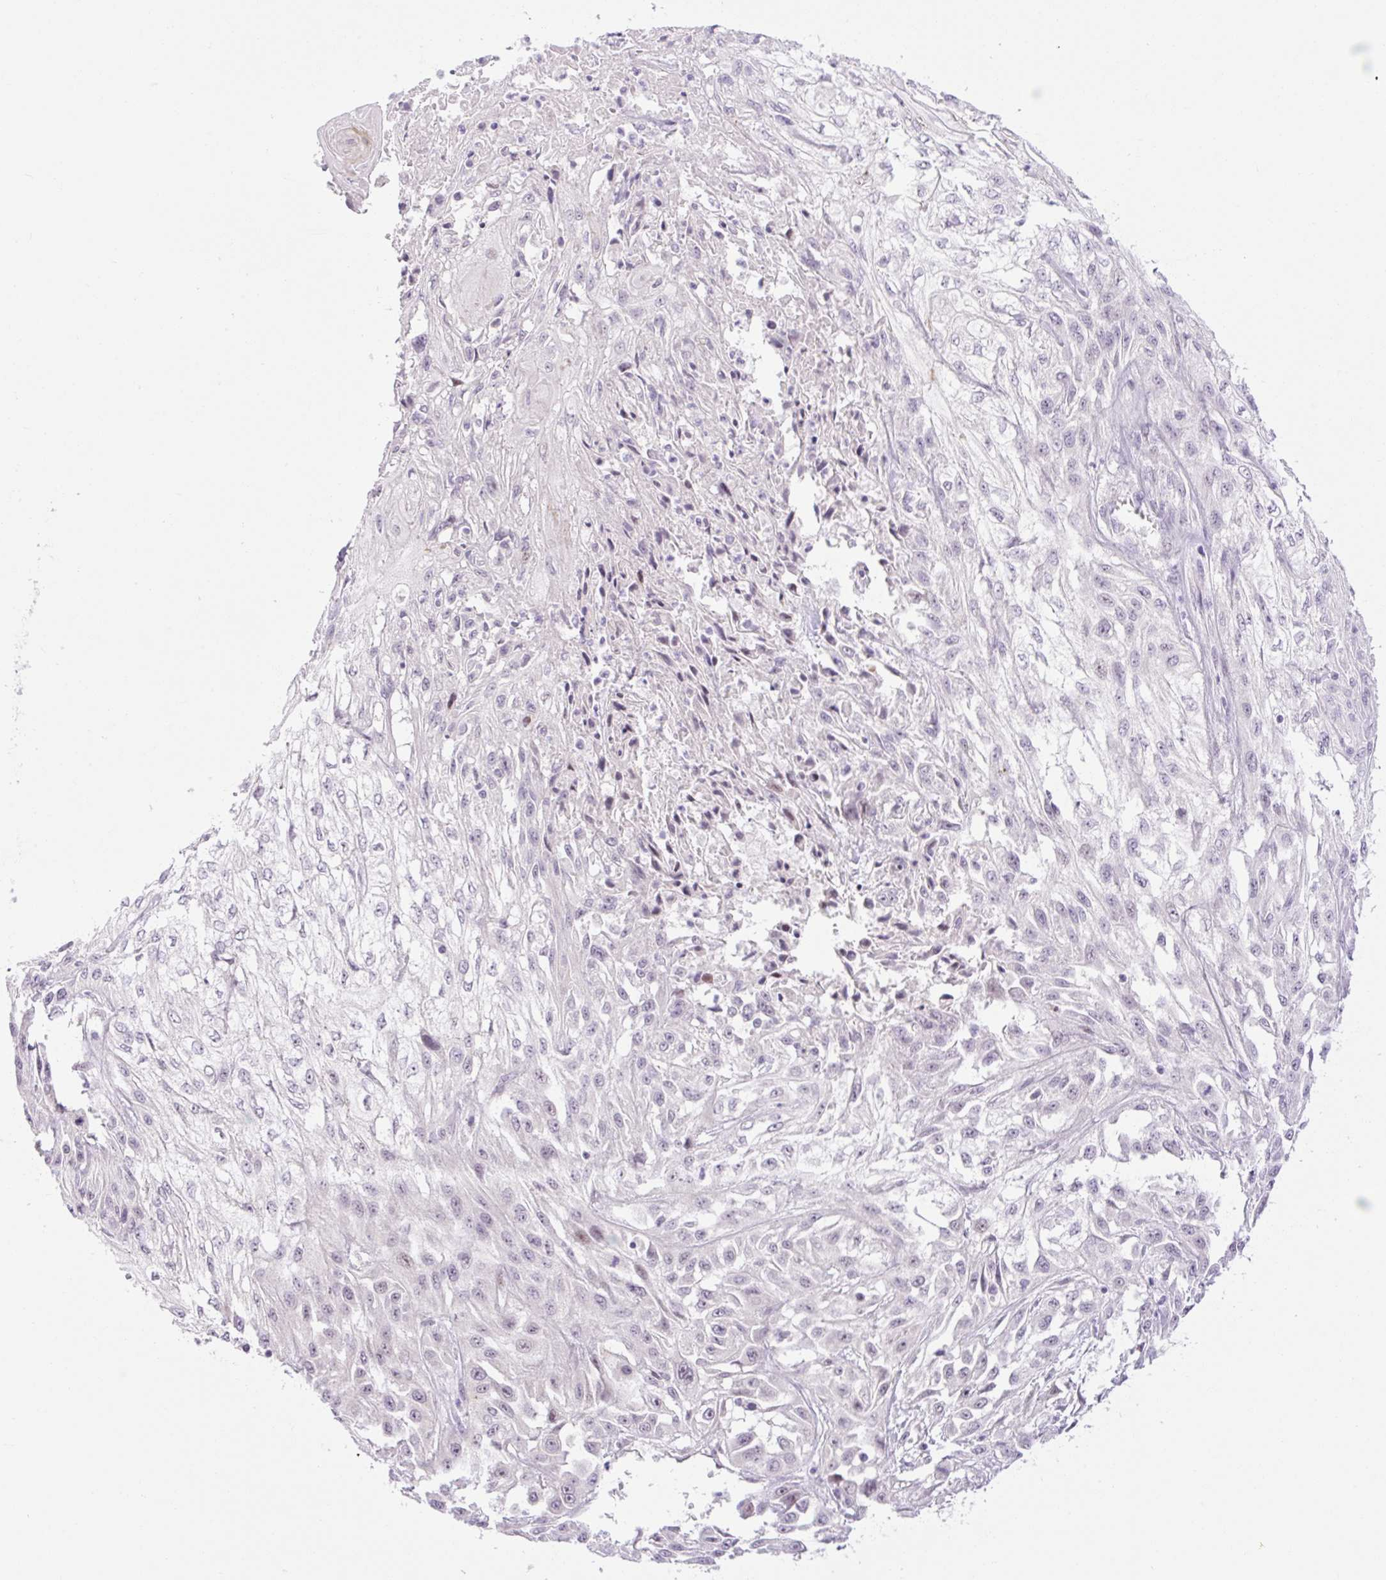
{"staining": {"intensity": "negative", "quantity": "none", "location": "none"}, "tissue": "skin cancer", "cell_type": "Tumor cells", "image_type": "cancer", "snomed": [{"axis": "morphology", "description": "Squamous cell carcinoma, NOS"}, {"axis": "morphology", "description": "Squamous cell carcinoma, metastatic, NOS"}, {"axis": "topography", "description": "Skin"}, {"axis": "topography", "description": "Lymph node"}], "caption": "Tumor cells are negative for brown protein staining in skin cancer (metastatic squamous cell carcinoma). Nuclei are stained in blue.", "gene": "ICE1", "patient": {"sex": "male", "age": 75}}